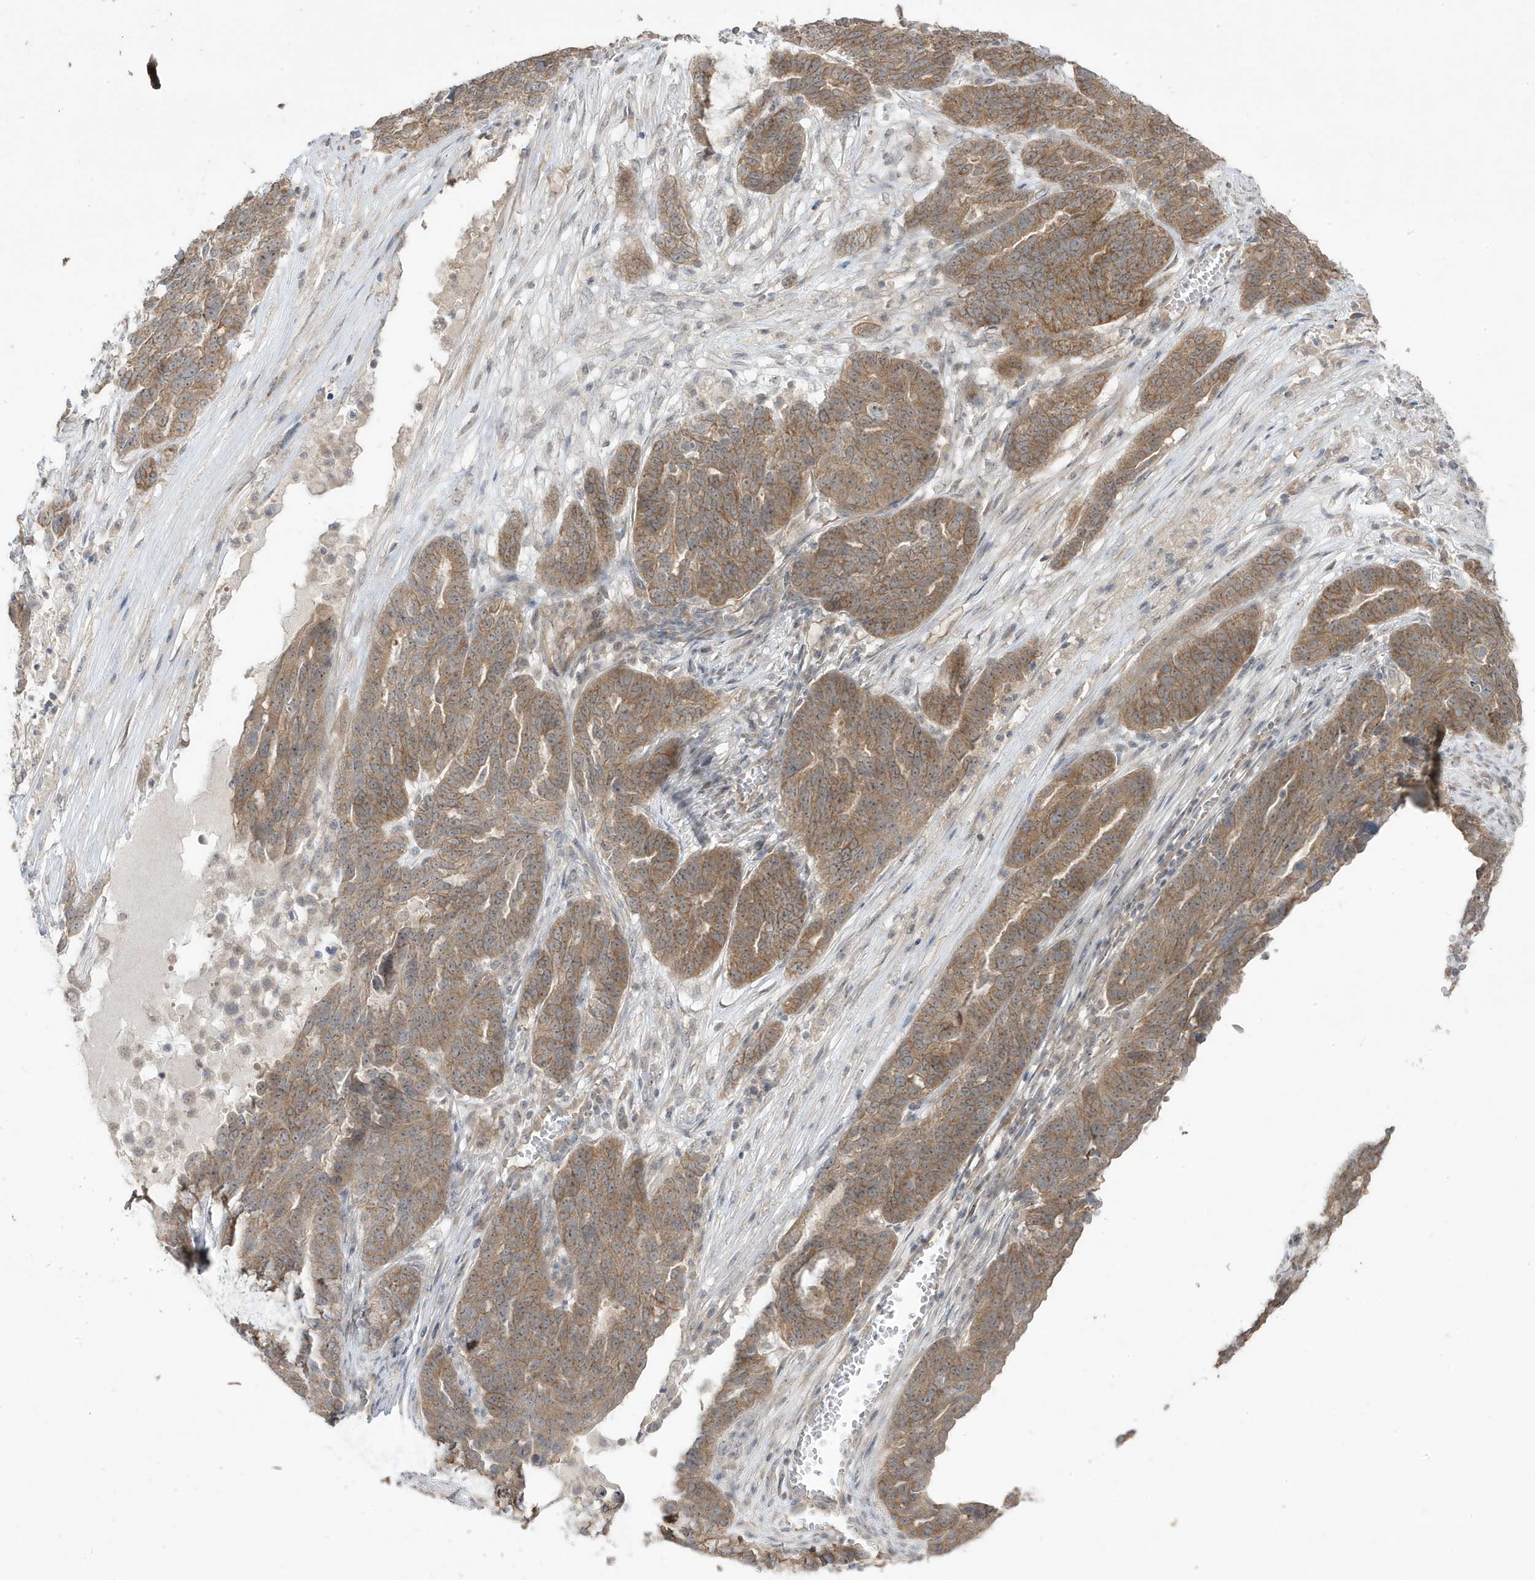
{"staining": {"intensity": "moderate", "quantity": ">75%", "location": "cytoplasmic/membranous"}, "tissue": "ovarian cancer", "cell_type": "Tumor cells", "image_type": "cancer", "snomed": [{"axis": "morphology", "description": "Cystadenocarcinoma, serous, NOS"}, {"axis": "topography", "description": "Ovary"}], "caption": "Brown immunohistochemical staining in ovarian cancer reveals moderate cytoplasmic/membranous positivity in about >75% of tumor cells. (DAB (3,3'-diaminobenzidine) IHC, brown staining for protein, blue staining for nuclei).", "gene": "DNAJC12", "patient": {"sex": "female", "age": 59}}